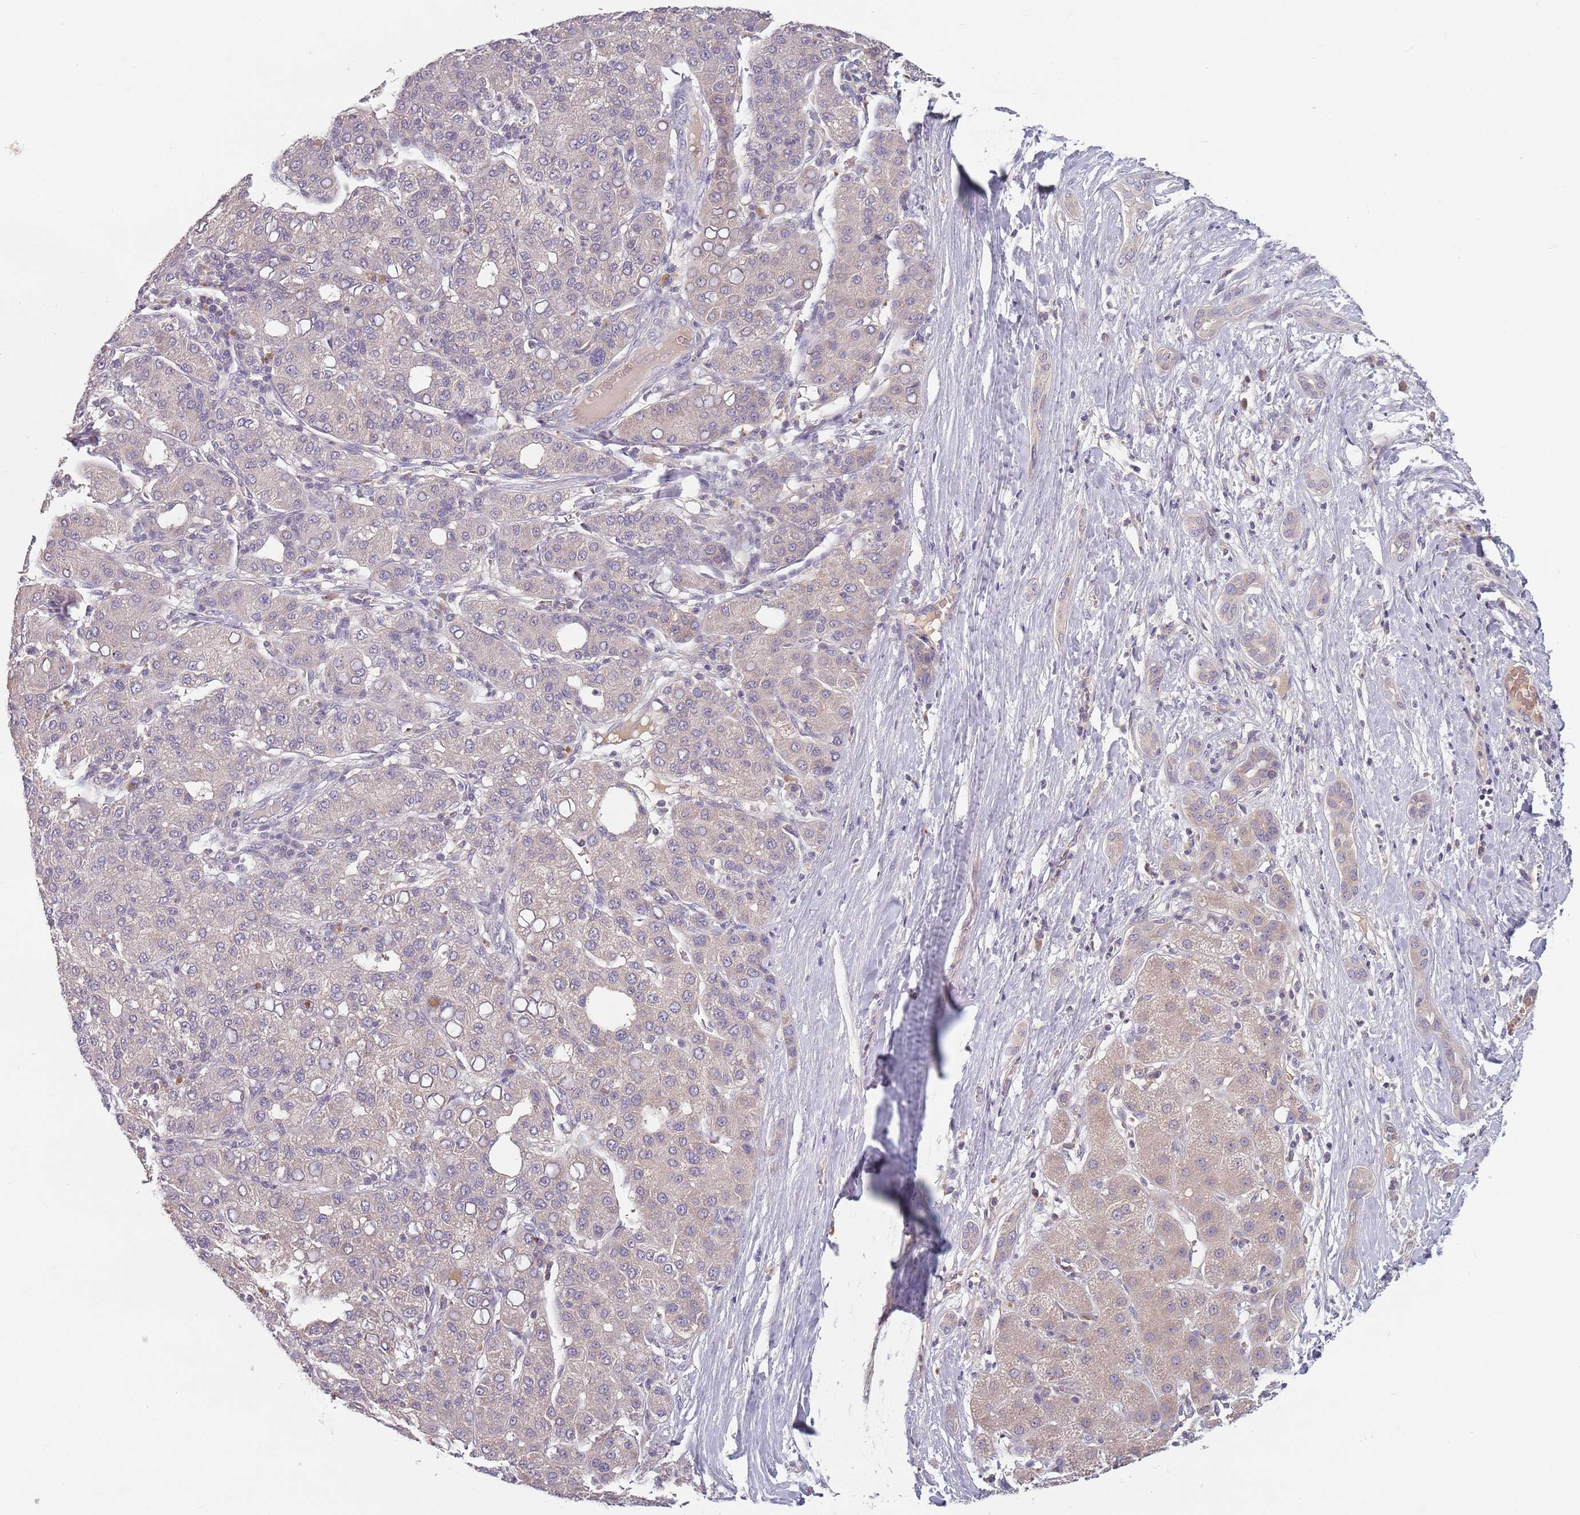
{"staining": {"intensity": "negative", "quantity": "none", "location": "none"}, "tissue": "liver cancer", "cell_type": "Tumor cells", "image_type": "cancer", "snomed": [{"axis": "morphology", "description": "Carcinoma, Hepatocellular, NOS"}, {"axis": "topography", "description": "Liver"}], "caption": "Liver hepatocellular carcinoma stained for a protein using immunohistochemistry (IHC) exhibits no expression tumor cells.", "gene": "ASB13", "patient": {"sex": "male", "age": 65}}